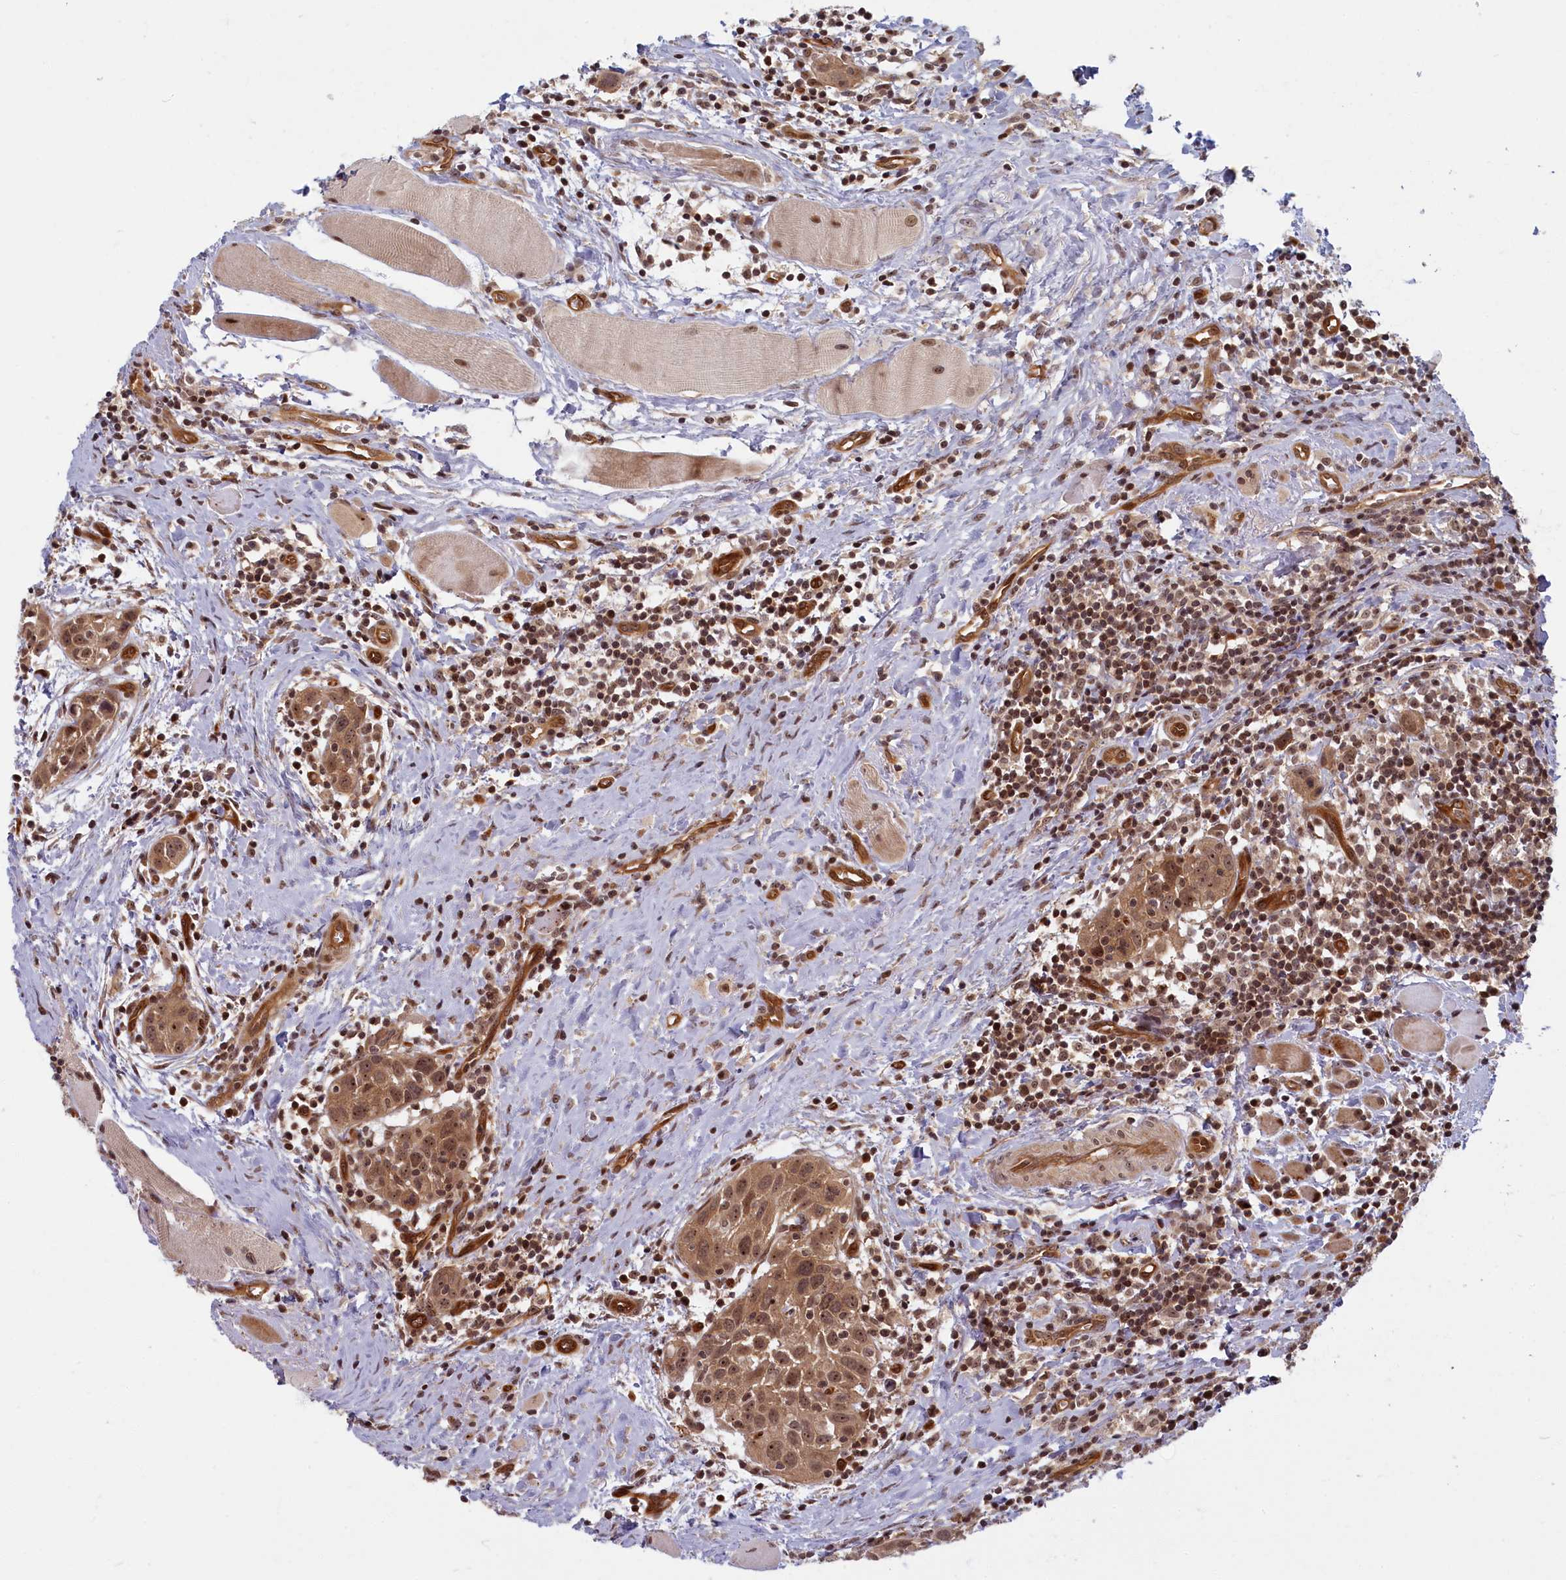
{"staining": {"intensity": "moderate", "quantity": ">75%", "location": "cytoplasmic/membranous,nuclear"}, "tissue": "head and neck cancer", "cell_type": "Tumor cells", "image_type": "cancer", "snomed": [{"axis": "morphology", "description": "Squamous cell carcinoma, NOS"}, {"axis": "topography", "description": "Oral tissue"}, {"axis": "topography", "description": "Head-Neck"}], "caption": "IHC image of head and neck cancer stained for a protein (brown), which demonstrates medium levels of moderate cytoplasmic/membranous and nuclear staining in about >75% of tumor cells.", "gene": "SNRK", "patient": {"sex": "female", "age": 50}}